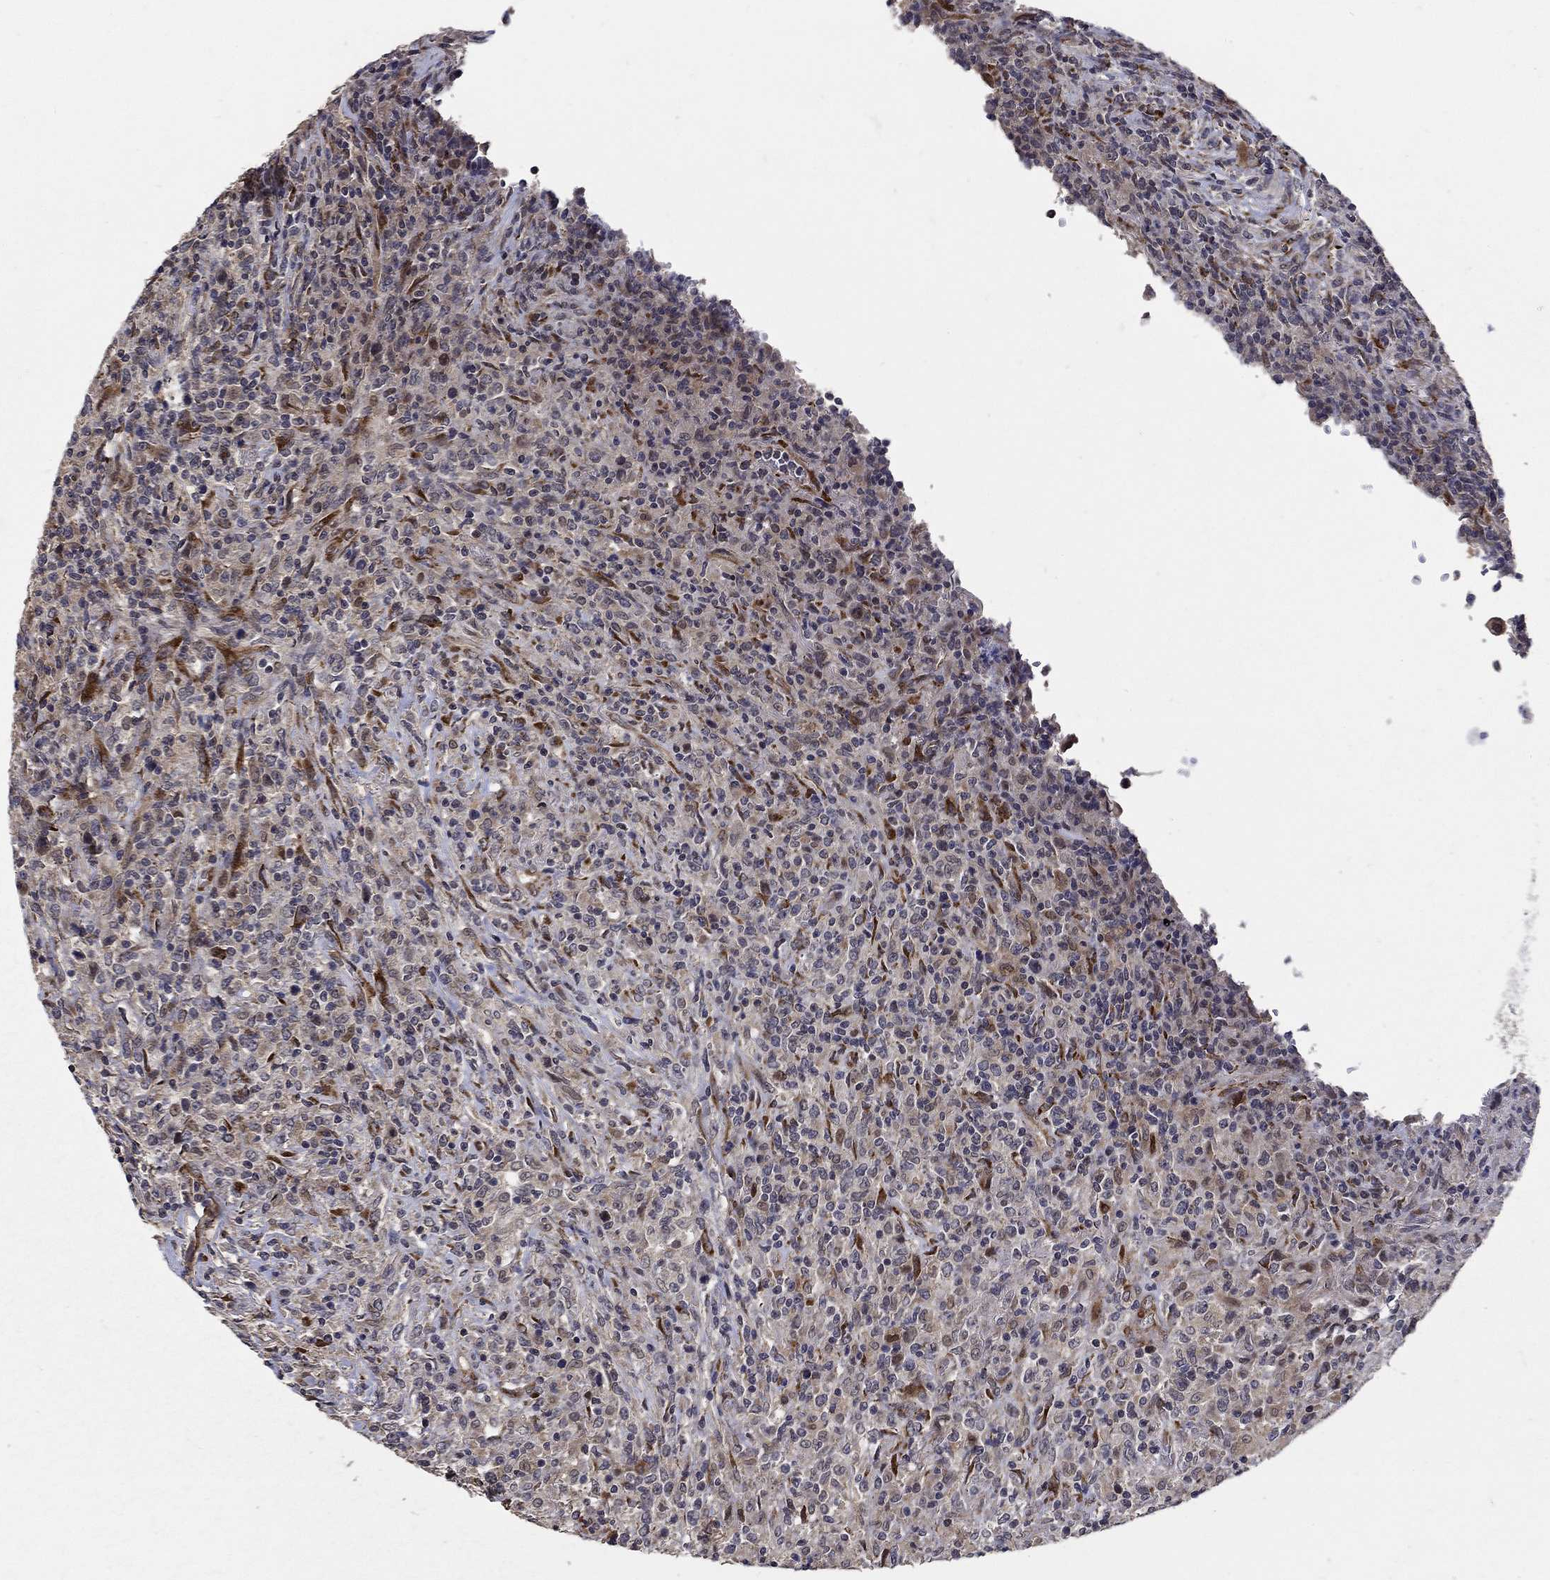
{"staining": {"intensity": "weak", "quantity": ">75%", "location": "cytoplasmic/membranous"}, "tissue": "lymphoma", "cell_type": "Tumor cells", "image_type": "cancer", "snomed": [{"axis": "morphology", "description": "Malignant lymphoma, non-Hodgkin's type, High grade"}, {"axis": "topography", "description": "Lung"}], "caption": "Immunohistochemistry micrograph of neoplastic tissue: human malignant lymphoma, non-Hodgkin's type (high-grade) stained using immunohistochemistry reveals low levels of weak protein expression localized specifically in the cytoplasmic/membranous of tumor cells, appearing as a cytoplasmic/membranous brown color.", "gene": "ZNF594", "patient": {"sex": "male", "age": 79}}